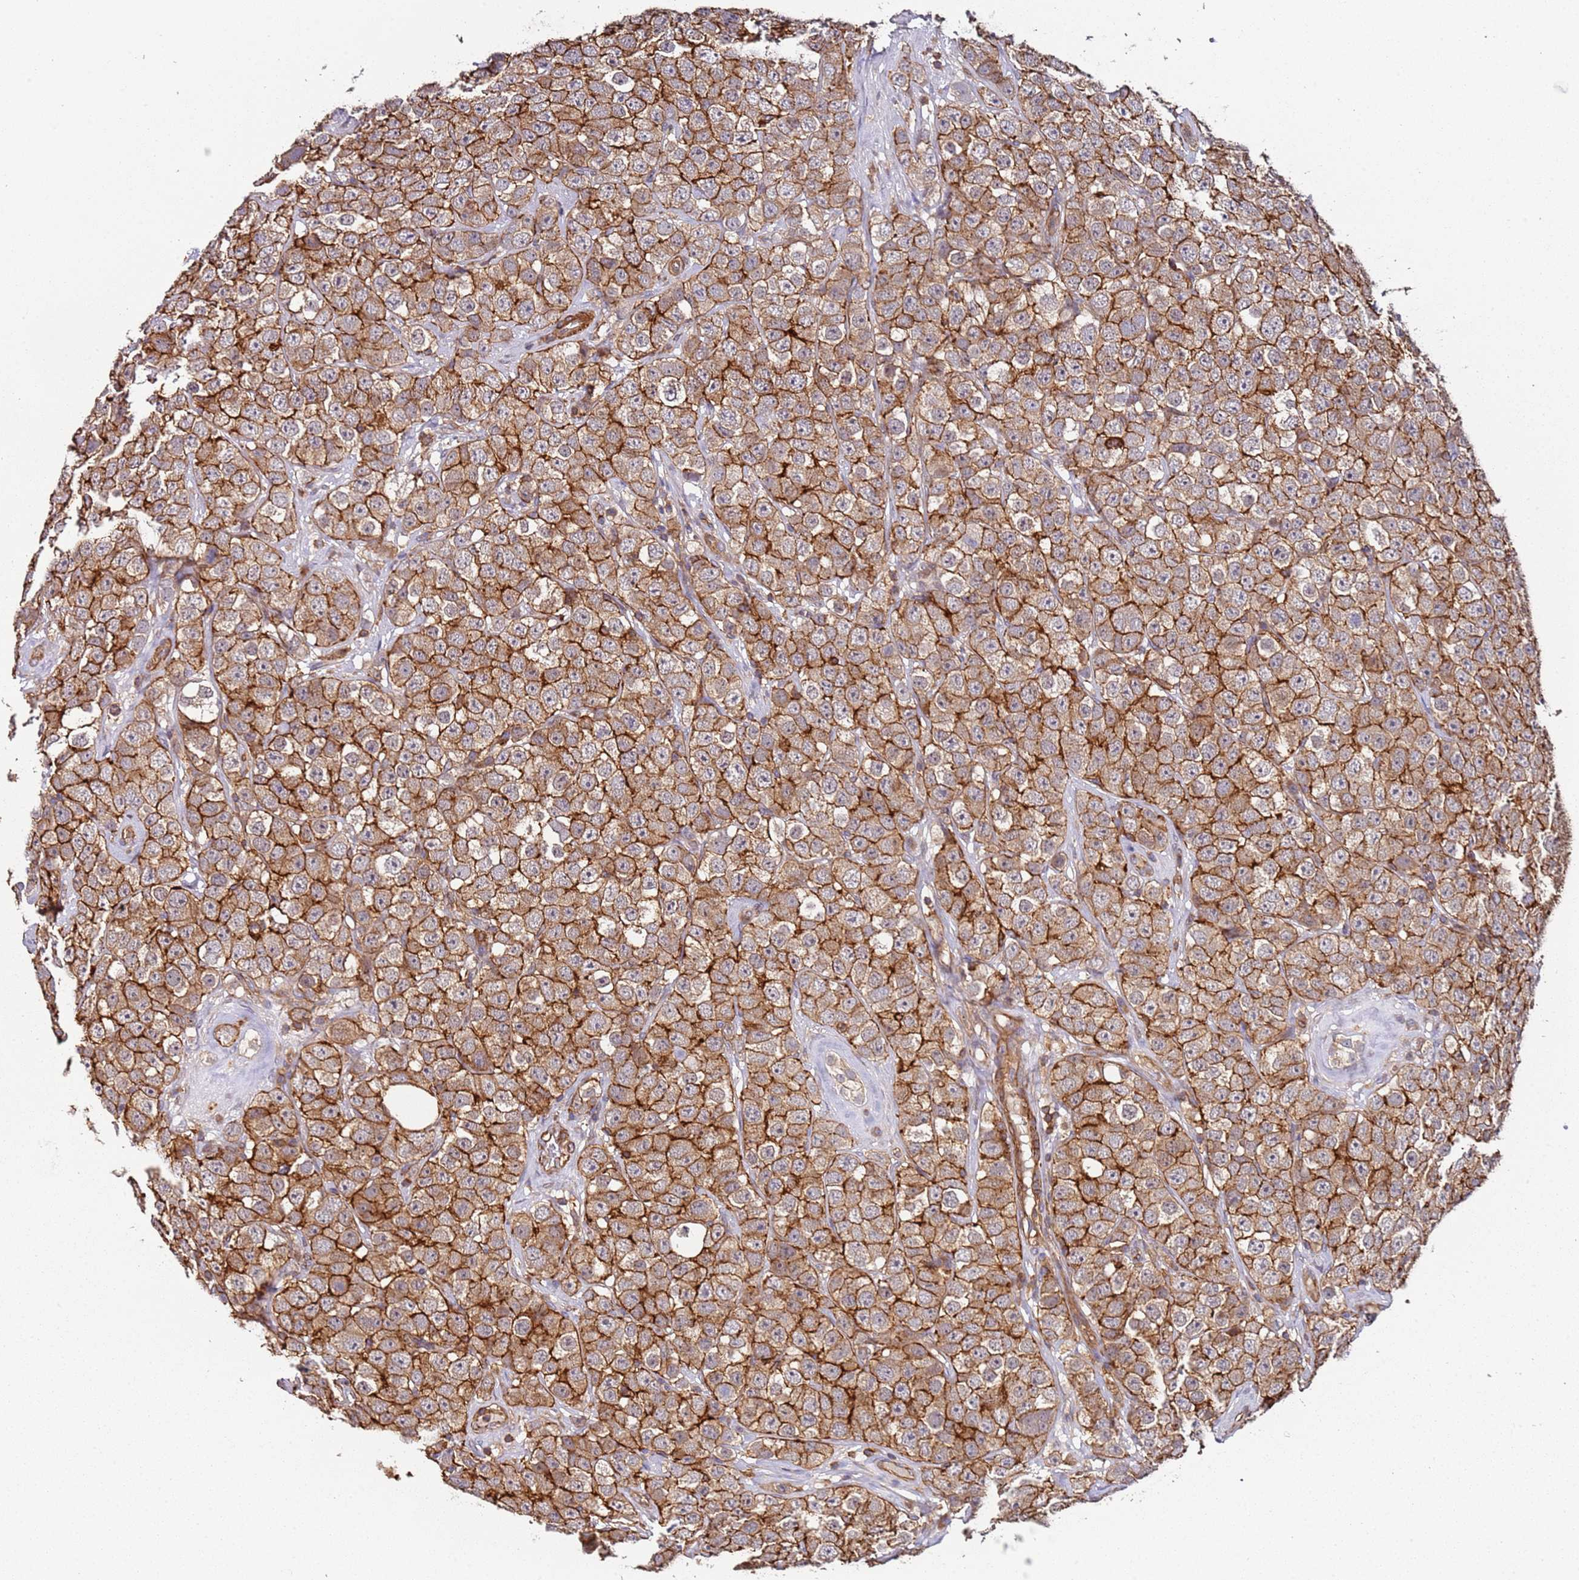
{"staining": {"intensity": "moderate", "quantity": ">75%", "location": "cytoplasmic/membranous"}, "tissue": "testis cancer", "cell_type": "Tumor cells", "image_type": "cancer", "snomed": [{"axis": "morphology", "description": "Seminoma, NOS"}, {"axis": "topography", "description": "Testis"}], "caption": "Protein staining of testis cancer (seminoma) tissue shows moderate cytoplasmic/membranous positivity in about >75% of tumor cells.", "gene": "CYP2U1", "patient": {"sex": "male", "age": 28}}